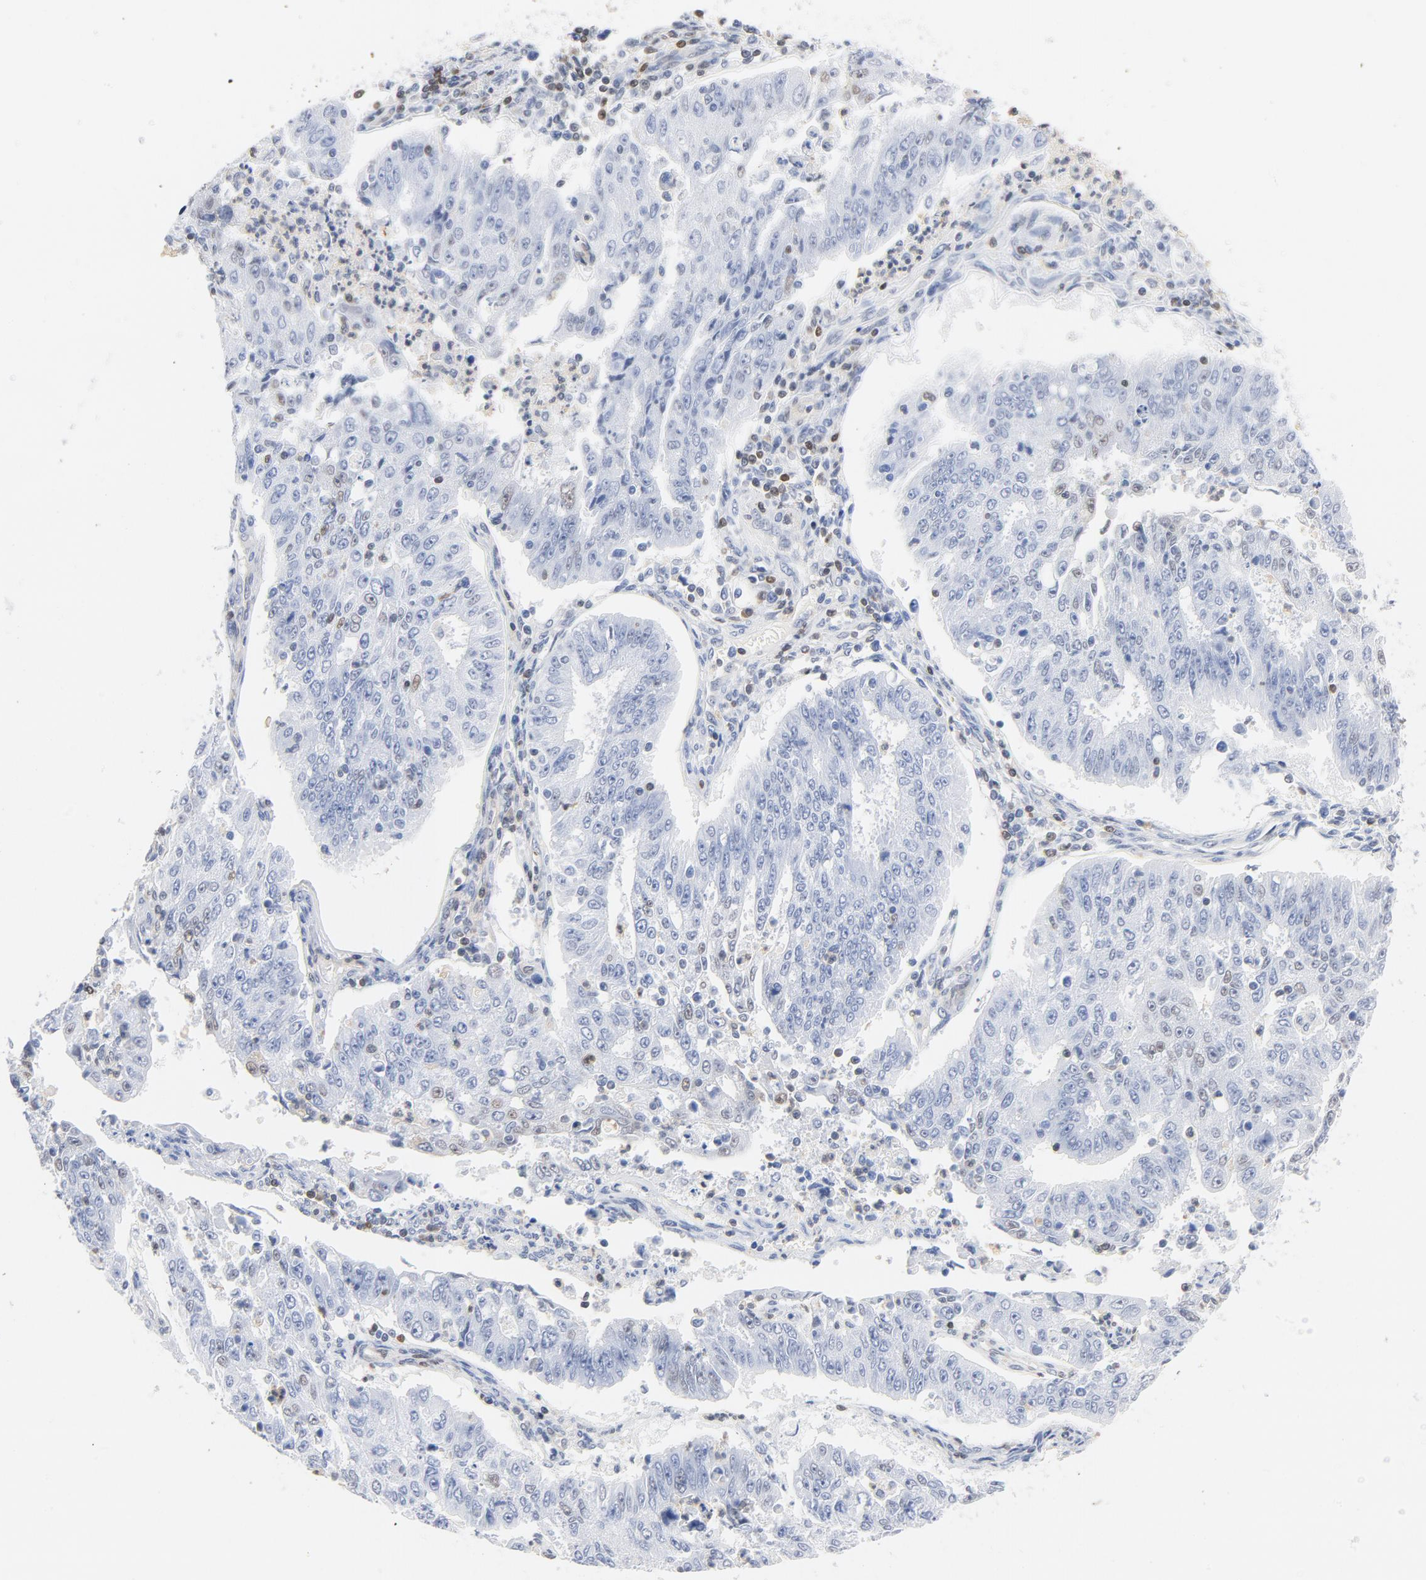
{"staining": {"intensity": "negative", "quantity": "none", "location": "none"}, "tissue": "endometrial cancer", "cell_type": "Tumor cells", "image_type": "cancer", "snomed": [{"axis": "morphology", "description": "Adenocarcinoma, NOS"}, {"axis": "topography", "description": "Endometrium"}], "caption": "The immunohistochemistry micrograph has no significant expression in tumor cells of adenocarcinoma (endometrial) tissue.", "gene": "CDKN1B", "patient": {"sex": "female", "age": 42}}